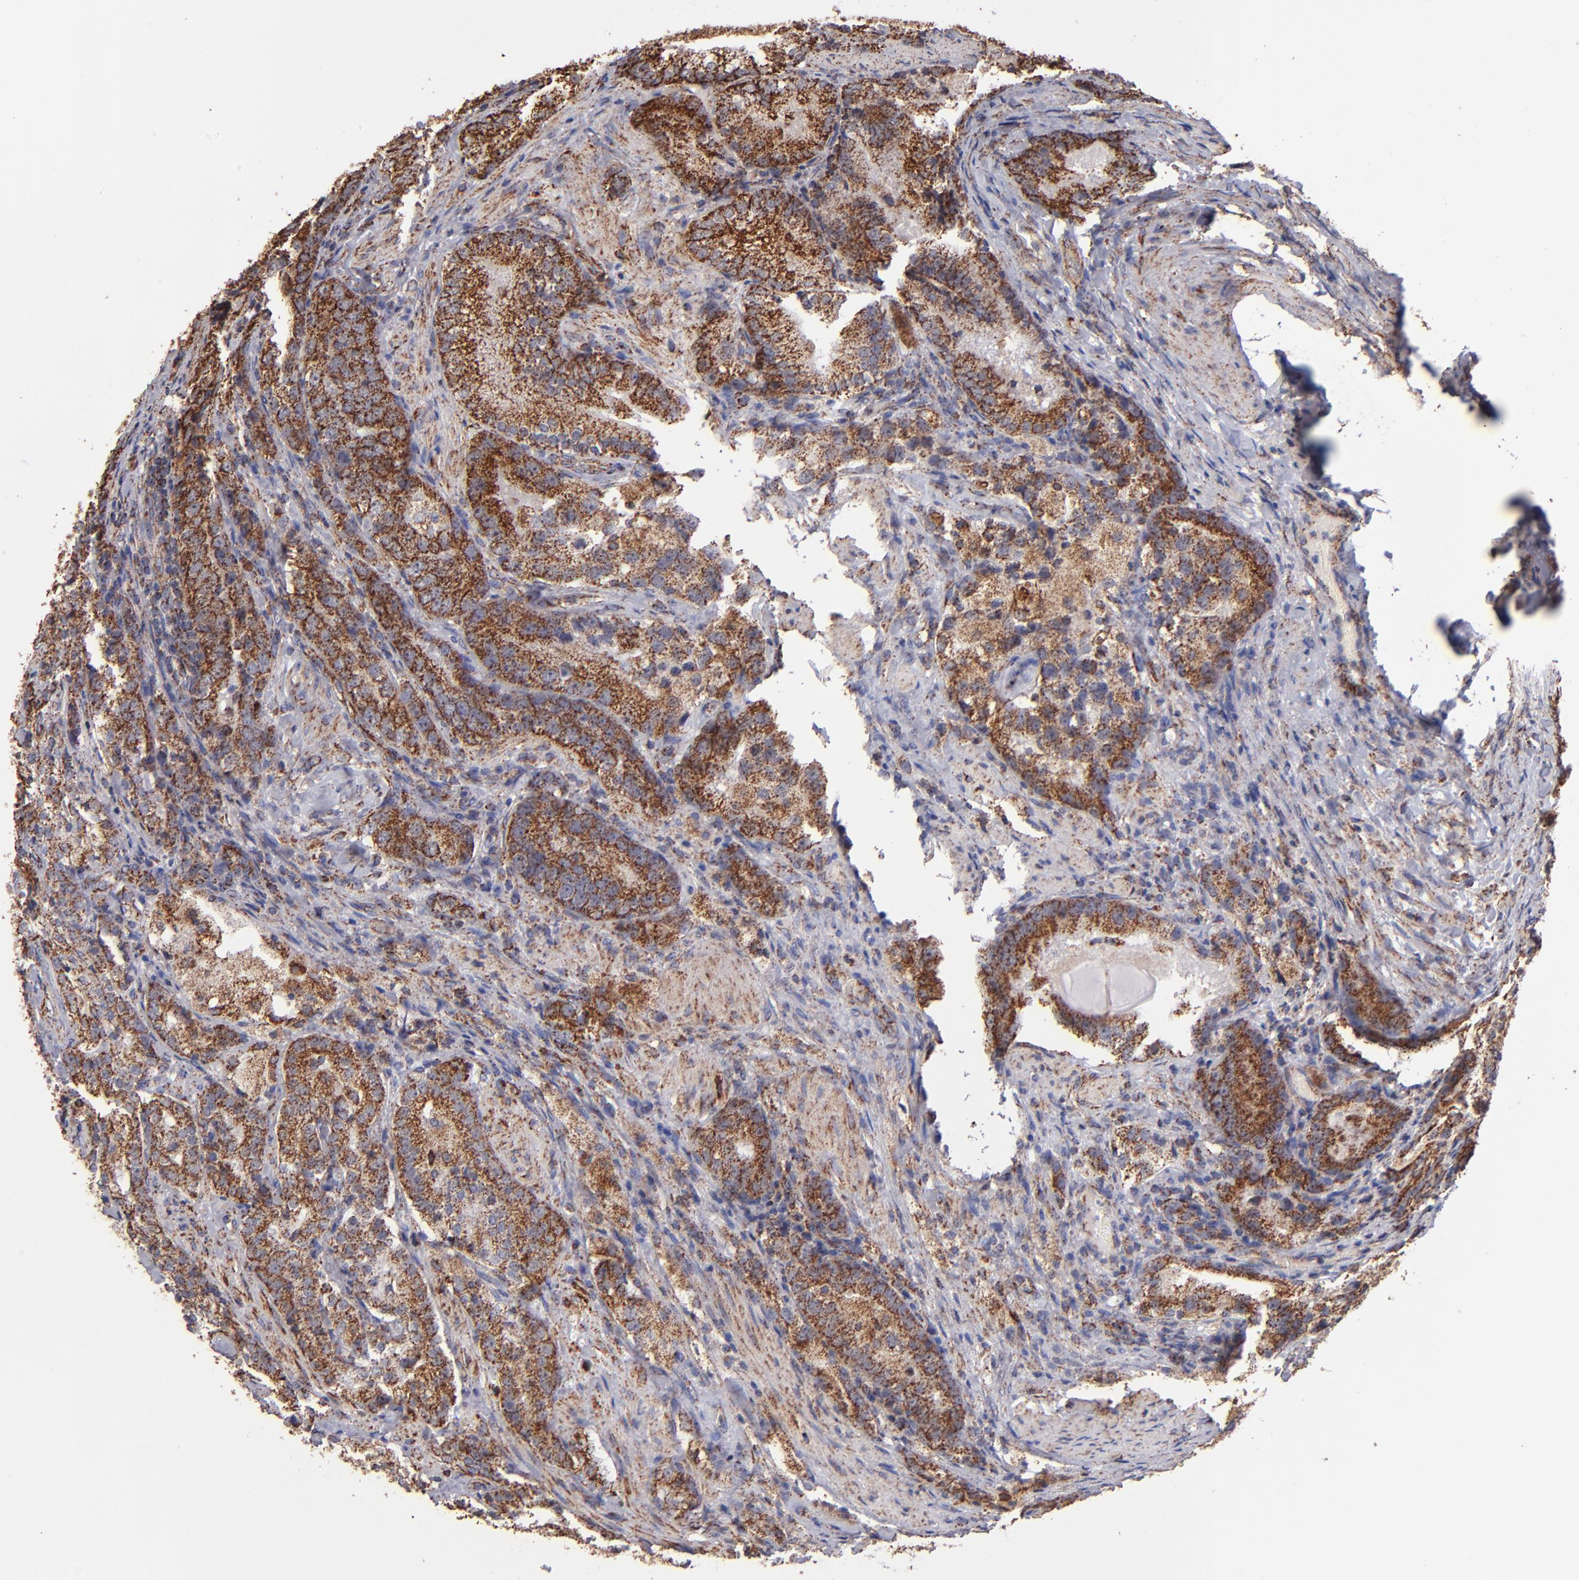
{"staining": {"intensity": "moderate", "quantity": ">75%", "location": "cytoplasmic/membranous"}, "tissue": "prostate cancer", "cell_type": "Tumor cells", "image_type": "cancer", "snomed": [{"axis": "morphology", "description": "Adenocarcinoma, High grade"}, {"axis": "topography", "description": "Prostate"}], "caption": "Immunohistochemical staining of human prostate high-grade adenocarcinoma reveals moderate cytoplasmic/membranous protein expression in approximately >75% of tumor cells. The protein of interest is stained brown, and the nuclei are stained in blue (DAB (3,3'-diaminobenzidine) IHC with brightfield microscopy, high magnification).", "gene": "DLST", "patient": {"sex": "male", "age": 63}}